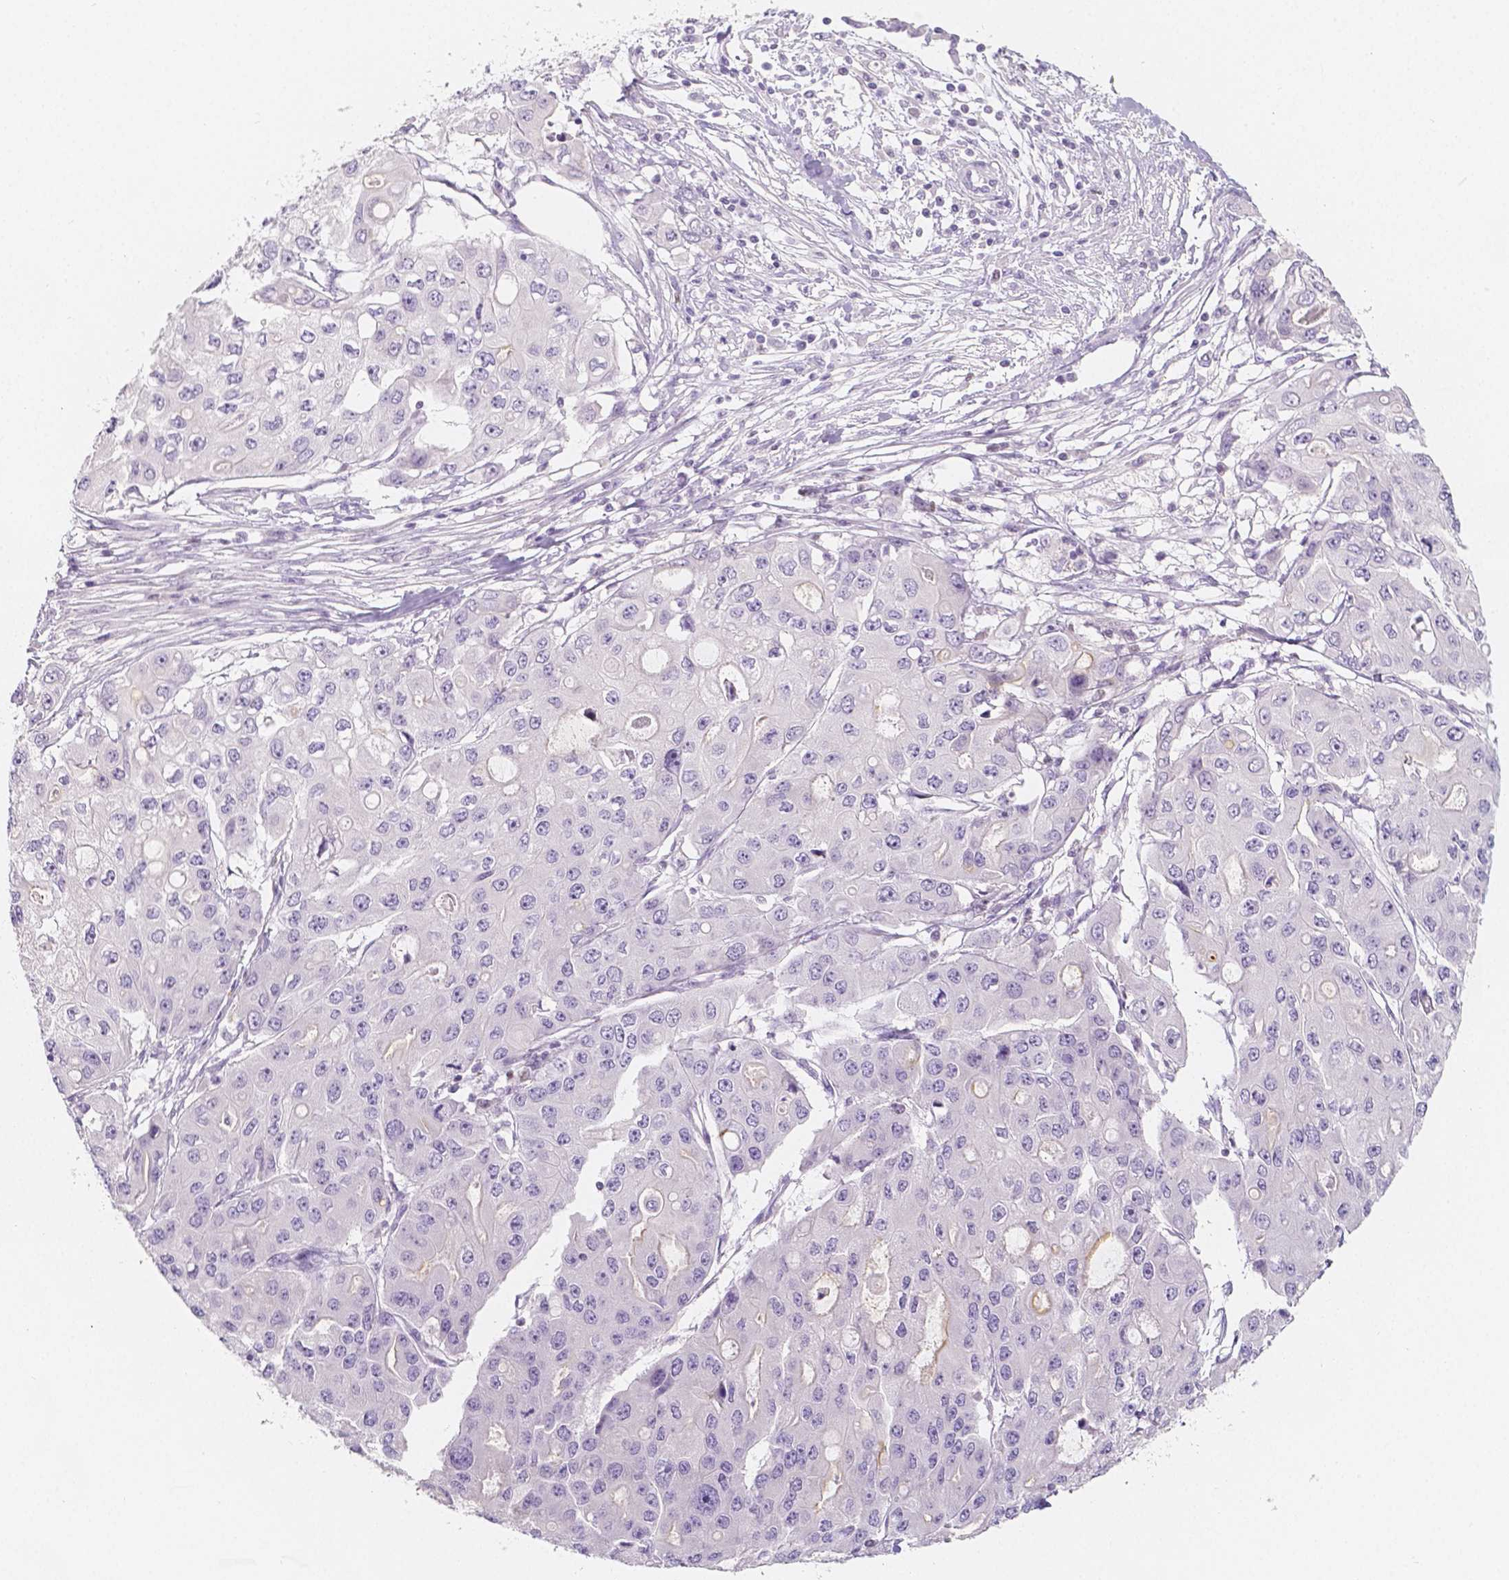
{"staining": {"intensity": "negative", "quantity": "none", "location": "none"}, "tissue": "ovarian cancer", "cell_type": "Tumor cells", "image_type": "cancer", "snomed": [{"axis": "morphology", "description": "Cystadenocarcinoma, serous, NOS"}, {"axis": "topography", "description": "Ovary"}], "caption": "Serous cystadenocarcinoma (ovarian) was stained to show a protein in brown. There is no significant expression in tumor cells.", "gene": "BATF", "patient": {"sex": "female", "age": 56}}